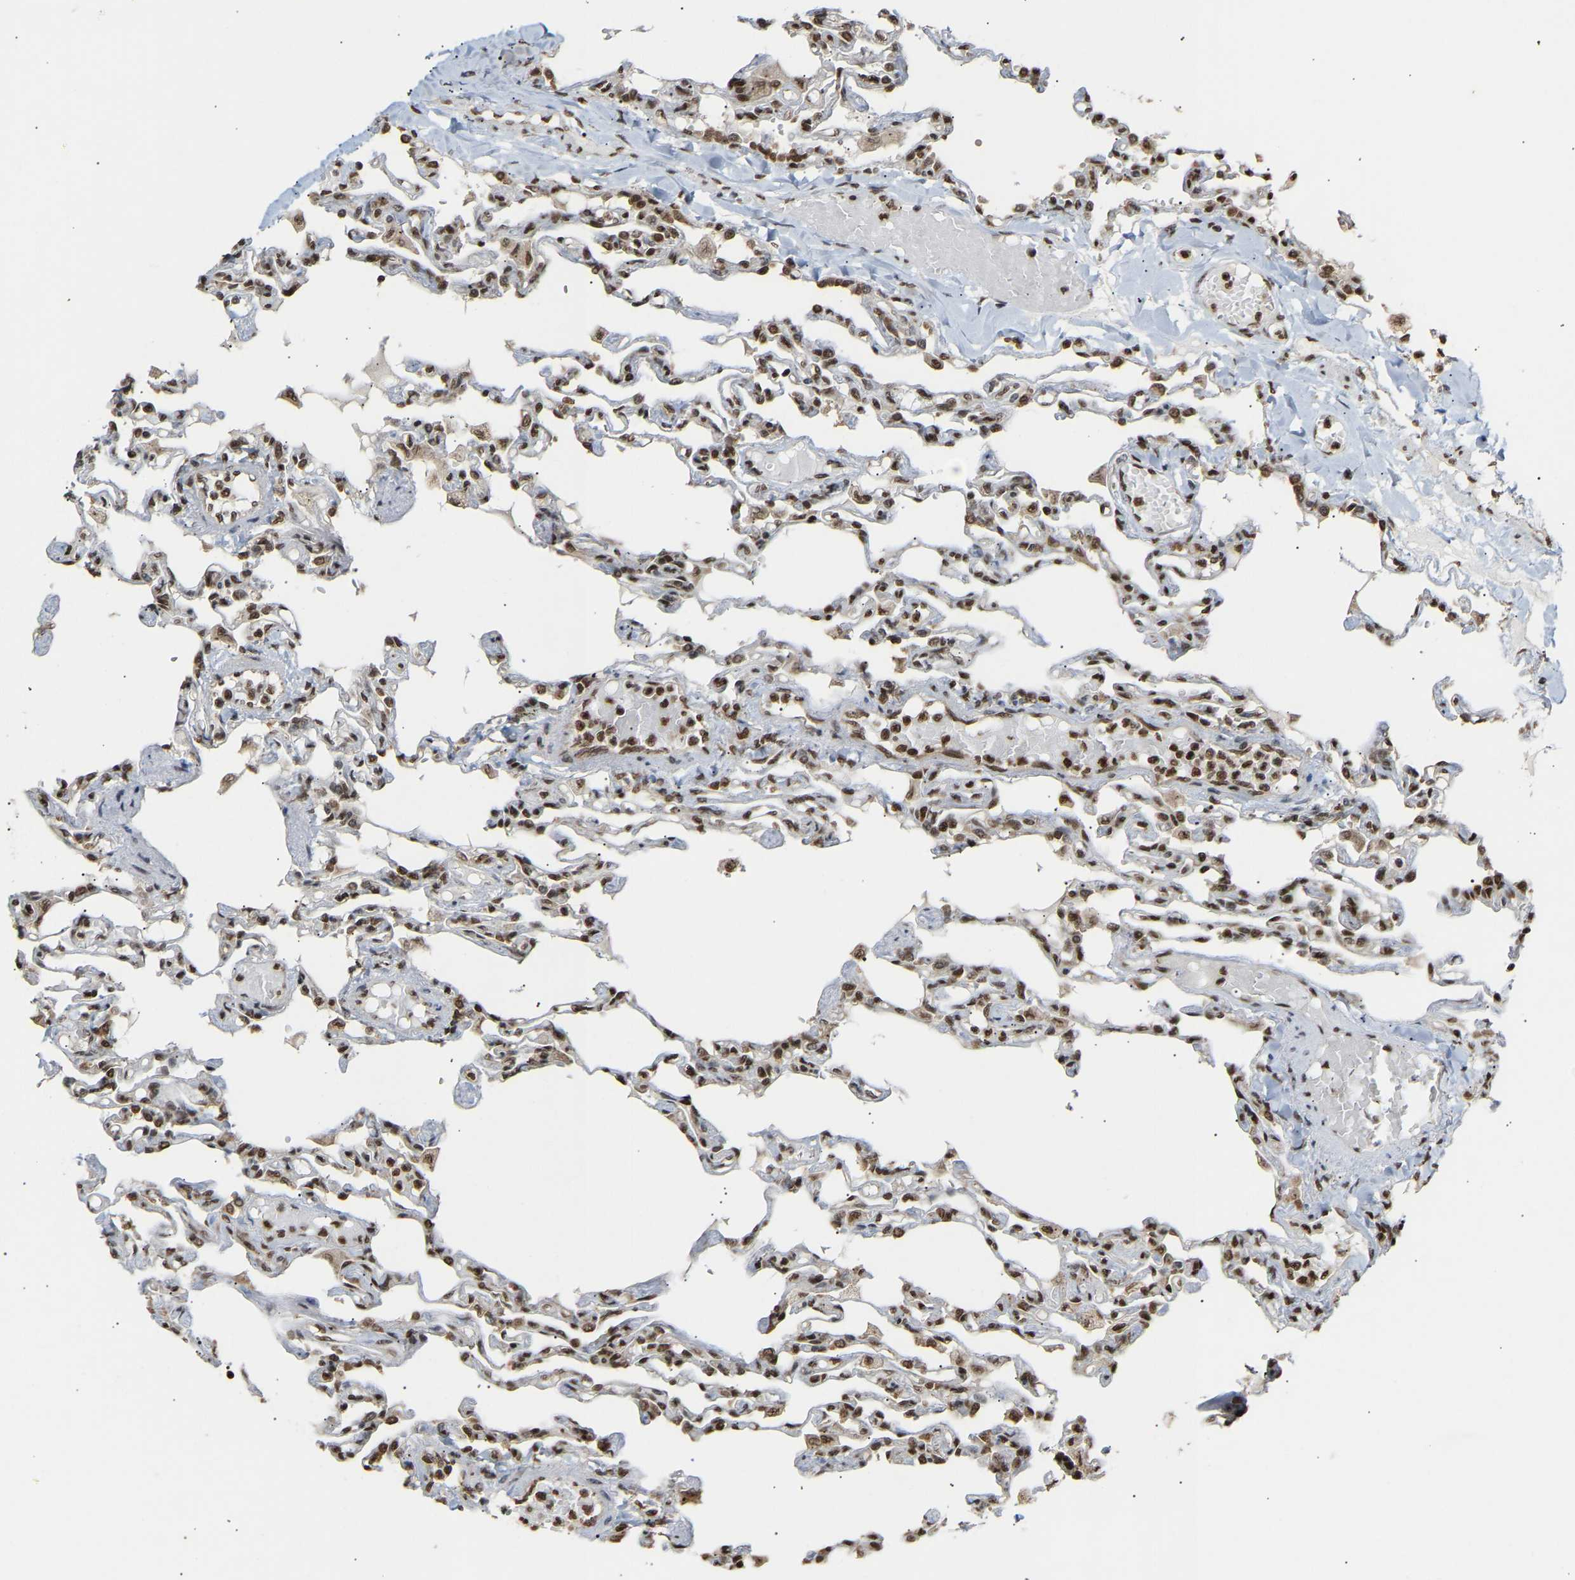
{"staining": {"intensity": "strong", "quantity": "25%-75%", "location": "nuclear"}, "tissue": "lung", "cell_type": "Alveolar cells", "image_type": "normal", "snomed": [{"axis": "morphology", "description": "Normal tissue, NOS"}, {"axis": "topography", "description": "Lung"}], "caption": "Protein analysis of benign lung displays strong nuclear staining in about 25%-75% of alveolar cells. The staining was performed using DAB to visualize the protein expression in brown, while the nuclei were stained in blue with hematoxylin (Magnification: 20x).", "gene": "ALYREF", "patient": {"sex": "male", "age": 21}}